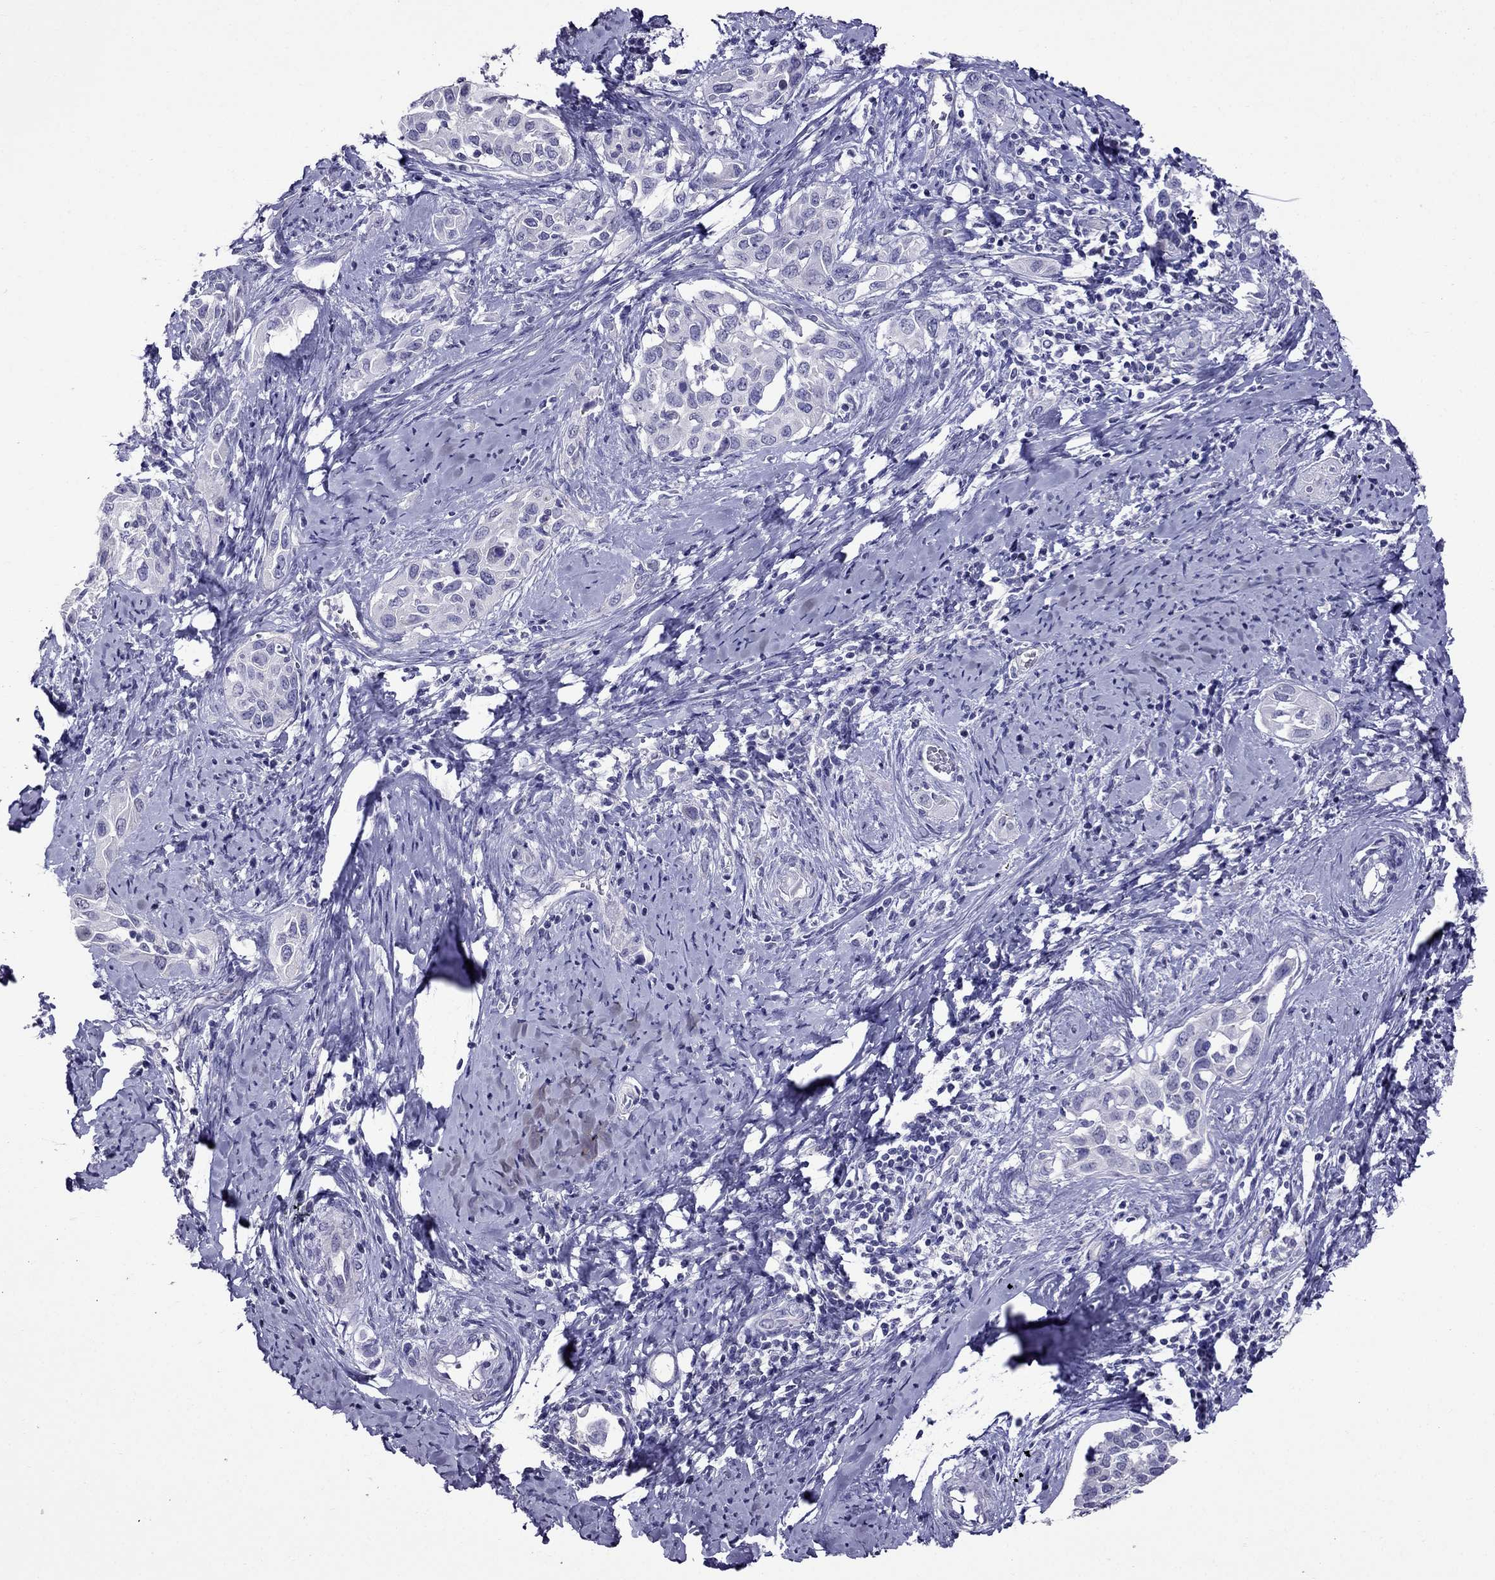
{"staining": {"intensity": "negative", "quantity": "none", "location": "none"}, "tissue": "cervical cancer", "cell_type": "Tumor cells", "image_type": "cancer", "snomed": [{"axis": "morphology", "description": "Squamous cell carcinoma, NOS"}, {"axis": "topography", "description": "Cervix"}], "caption": "This is an immunohistochemistry (IHC) micrograph of human cervical cancer (squamous cell carcinoma). There is no expression in tumor cells.", "gene": "OXCT2", "patient": {"sex": "female", "age": 51}}